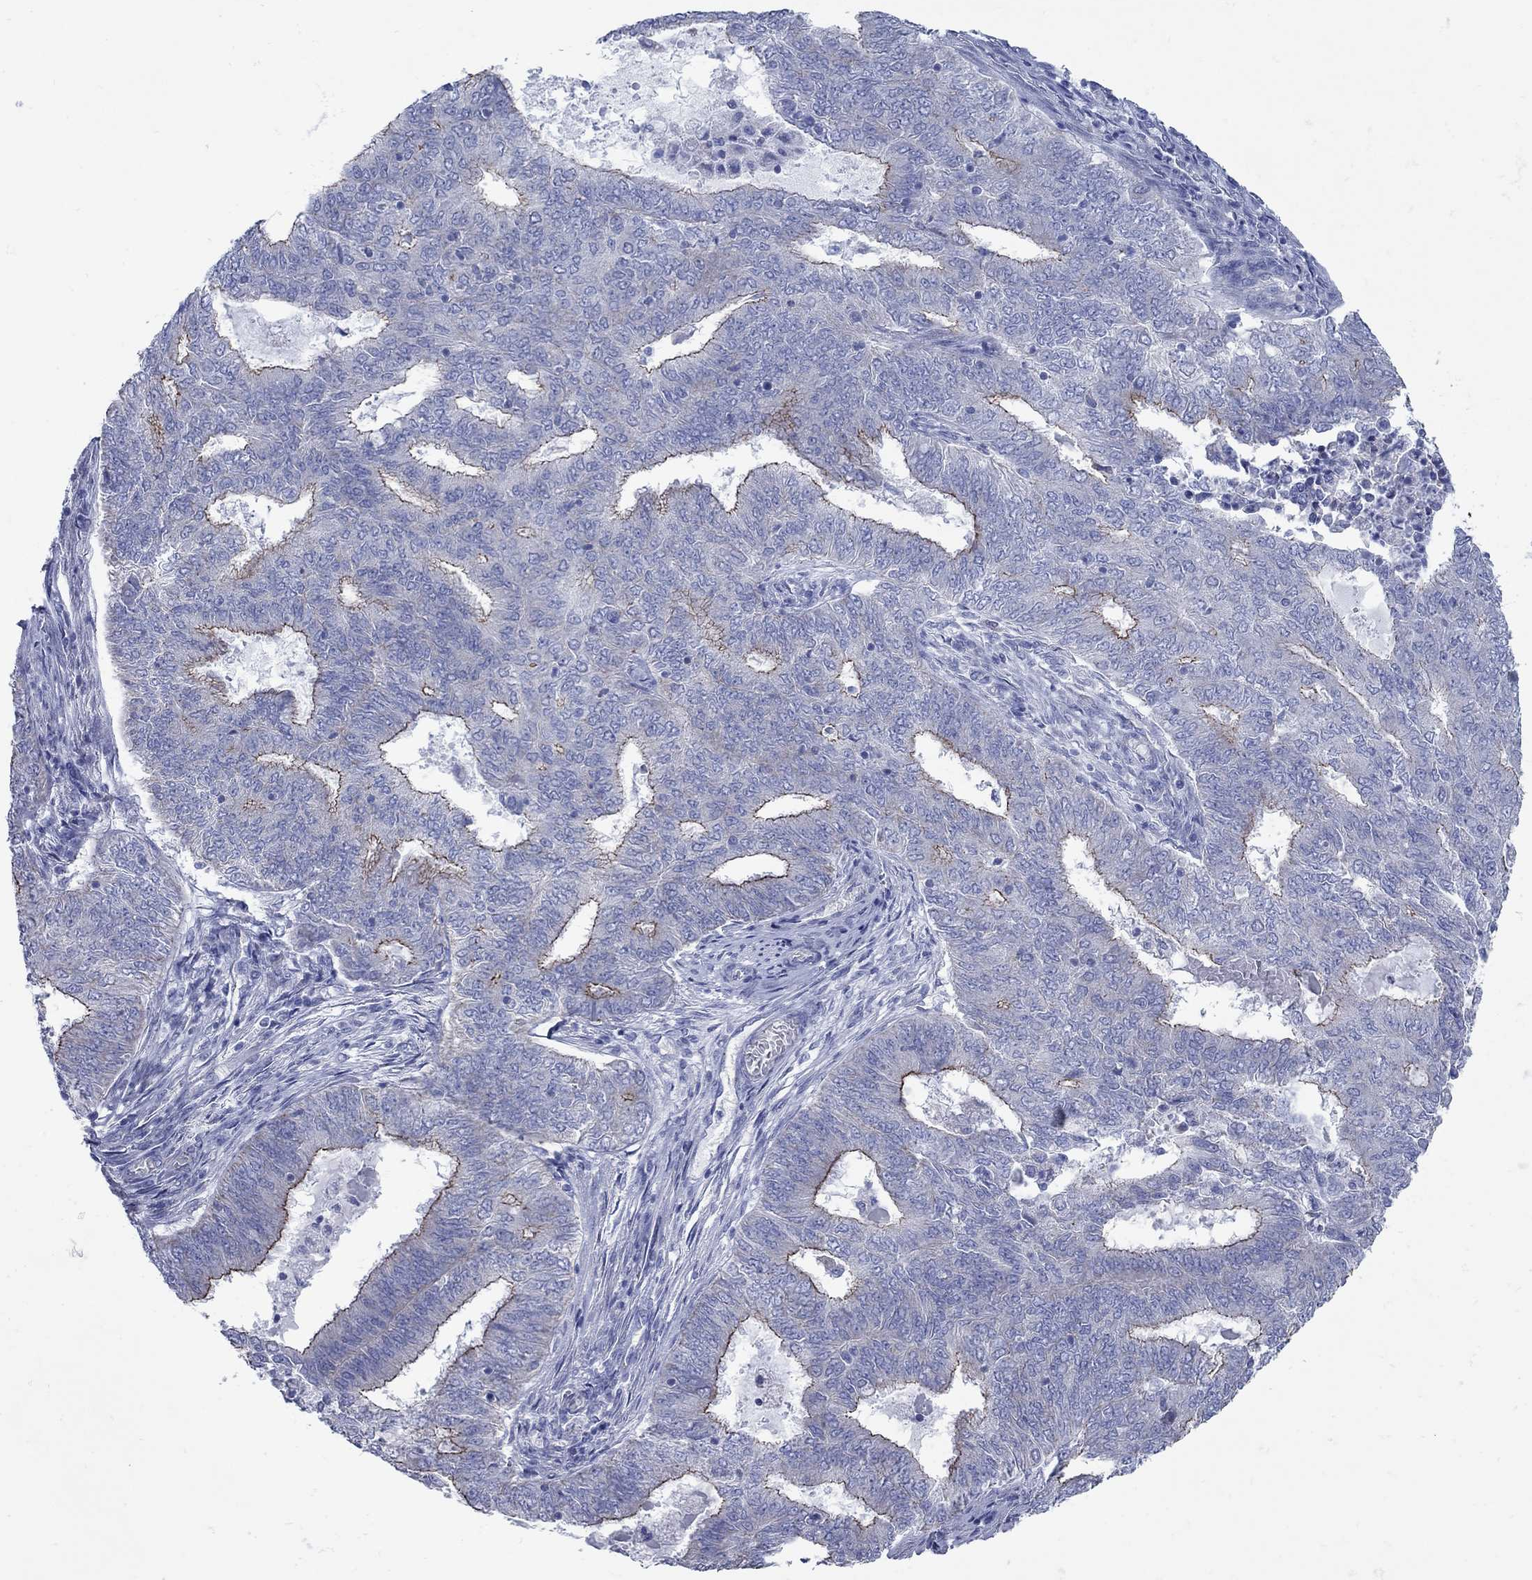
{"staining": {"intensity": "moderate", "quantity": "25%-75%", "location": "cytoplasmic/membranous"}, "tissue": "endometrial cancer", "cell_type": "Tumor cells", "image_type": "cancer", "snomed": [{"axis": "morphology", "description": "Adenocarcinoma, NOS"}, {"axis": "topography", "description": "Endometrium"}], "caption": "Moderate cytoplasmic/membranous protein expression is identified in about 25%-75% of tumor cells in endometrial cancer (adenocarcinoma).", "gene": "PDZD3", "patient": {"sex": "female", "age": 62}}